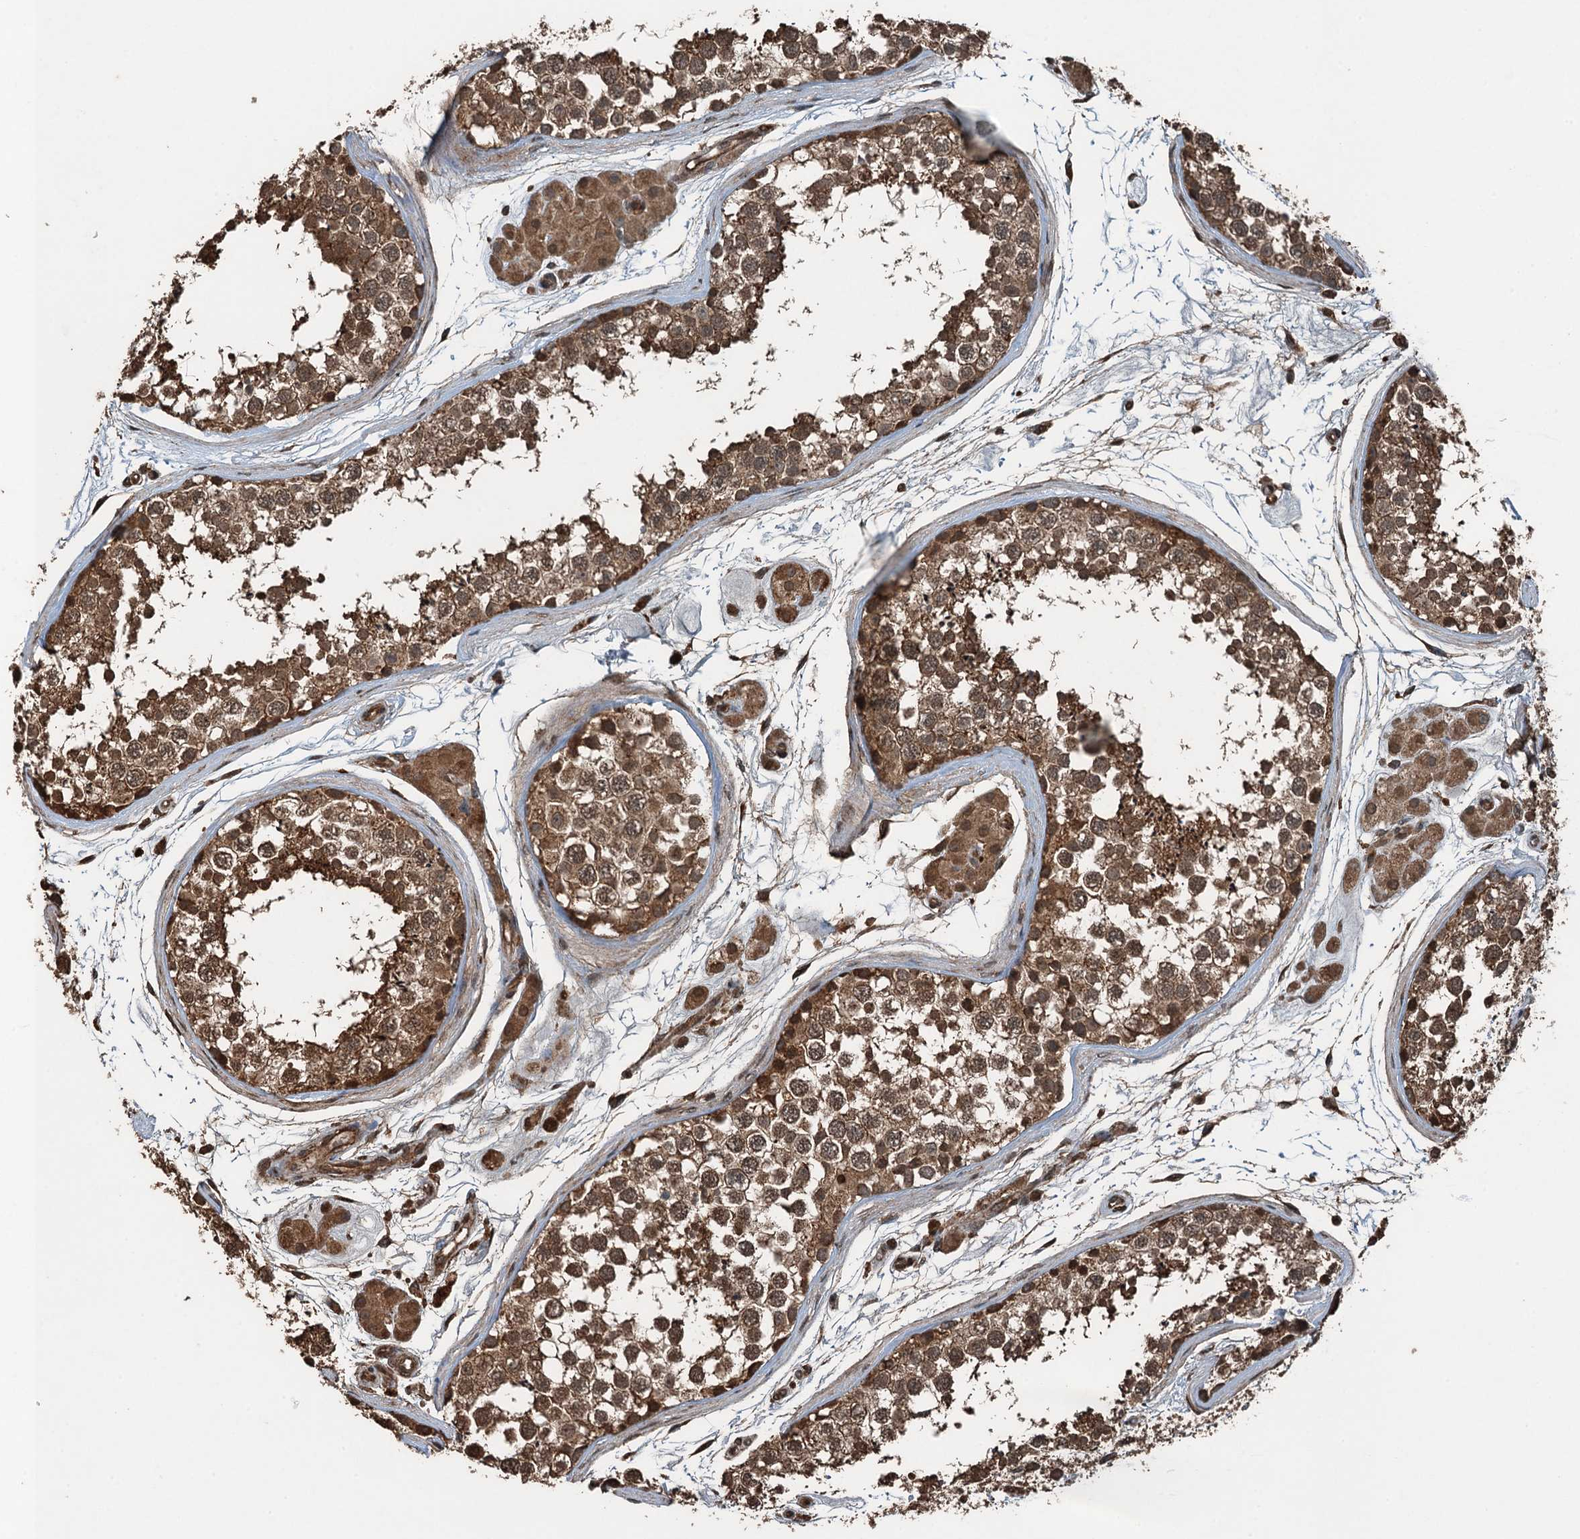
{"staining": {"intensity": "moderate", "quantity": ">75%", "location": "cytoplasmic/membranous,nuclear"}, "tissue": "testis", "cell_type": "Cells in seminiferous ducts", "image_type": "normal", "snomed": [{"axis": "morphology", "description": "Normal tissue, NOS"}, {"axis": "topography", "description": "Testis"}], "caption": "Cells in seminiferous ducts display medium levels of moderate cytoplasmic/membranous,nuclear expression in about >75% of cells in benign testis. The protein is stained brown, and the nuclei are stained in blue (DAB (3,3'-diaminobenzidine) IHC with brightfield microscopy, high magnification).", "gene": "TCTN1", "patient": {"sex": "male", "age": 56}}